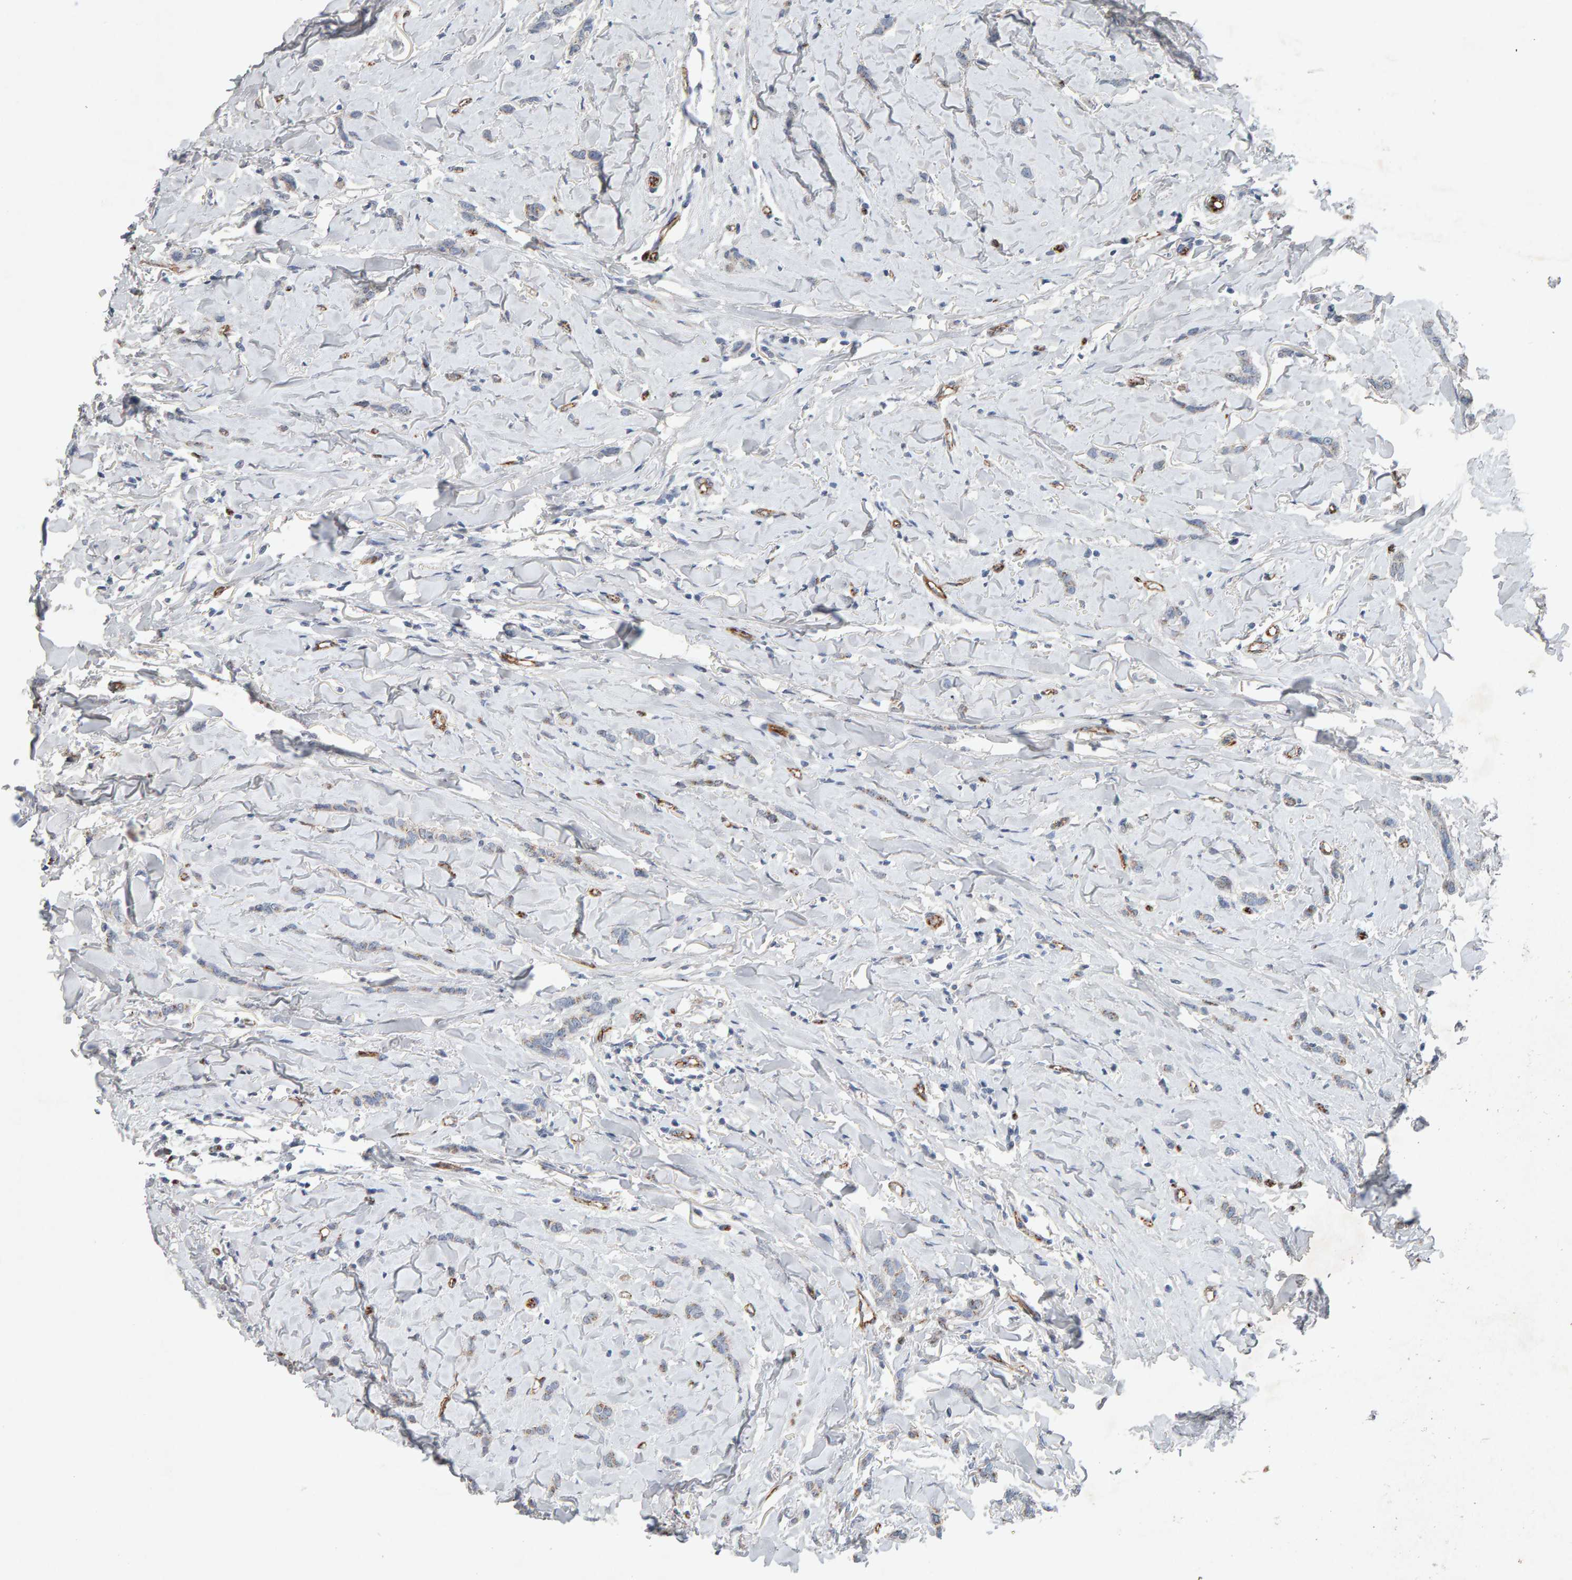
{"staining": {"intensity": "negative", "quantity": "none", "location": "none"}, "tissue": "breast cancer", "cell_type": "Tumor cells", "image_type": "cancer", "snomed": [{"axis": "morphology", "description": "Lobular carcinoma"}, {"axis": "topography", "description": "Skin"}, {"axis": "topography", "description": "Breast"}], "caption": "Immunohistochemical staining of human breast cancer displays no significant staining in tumor cells. (Brightfield microscopy of DAB (3,3'-diaminobenzidine) immunohistochemistry at high magnification).", "gene": "PTPRM", "patient": {"sex": "female", "age": 46}}